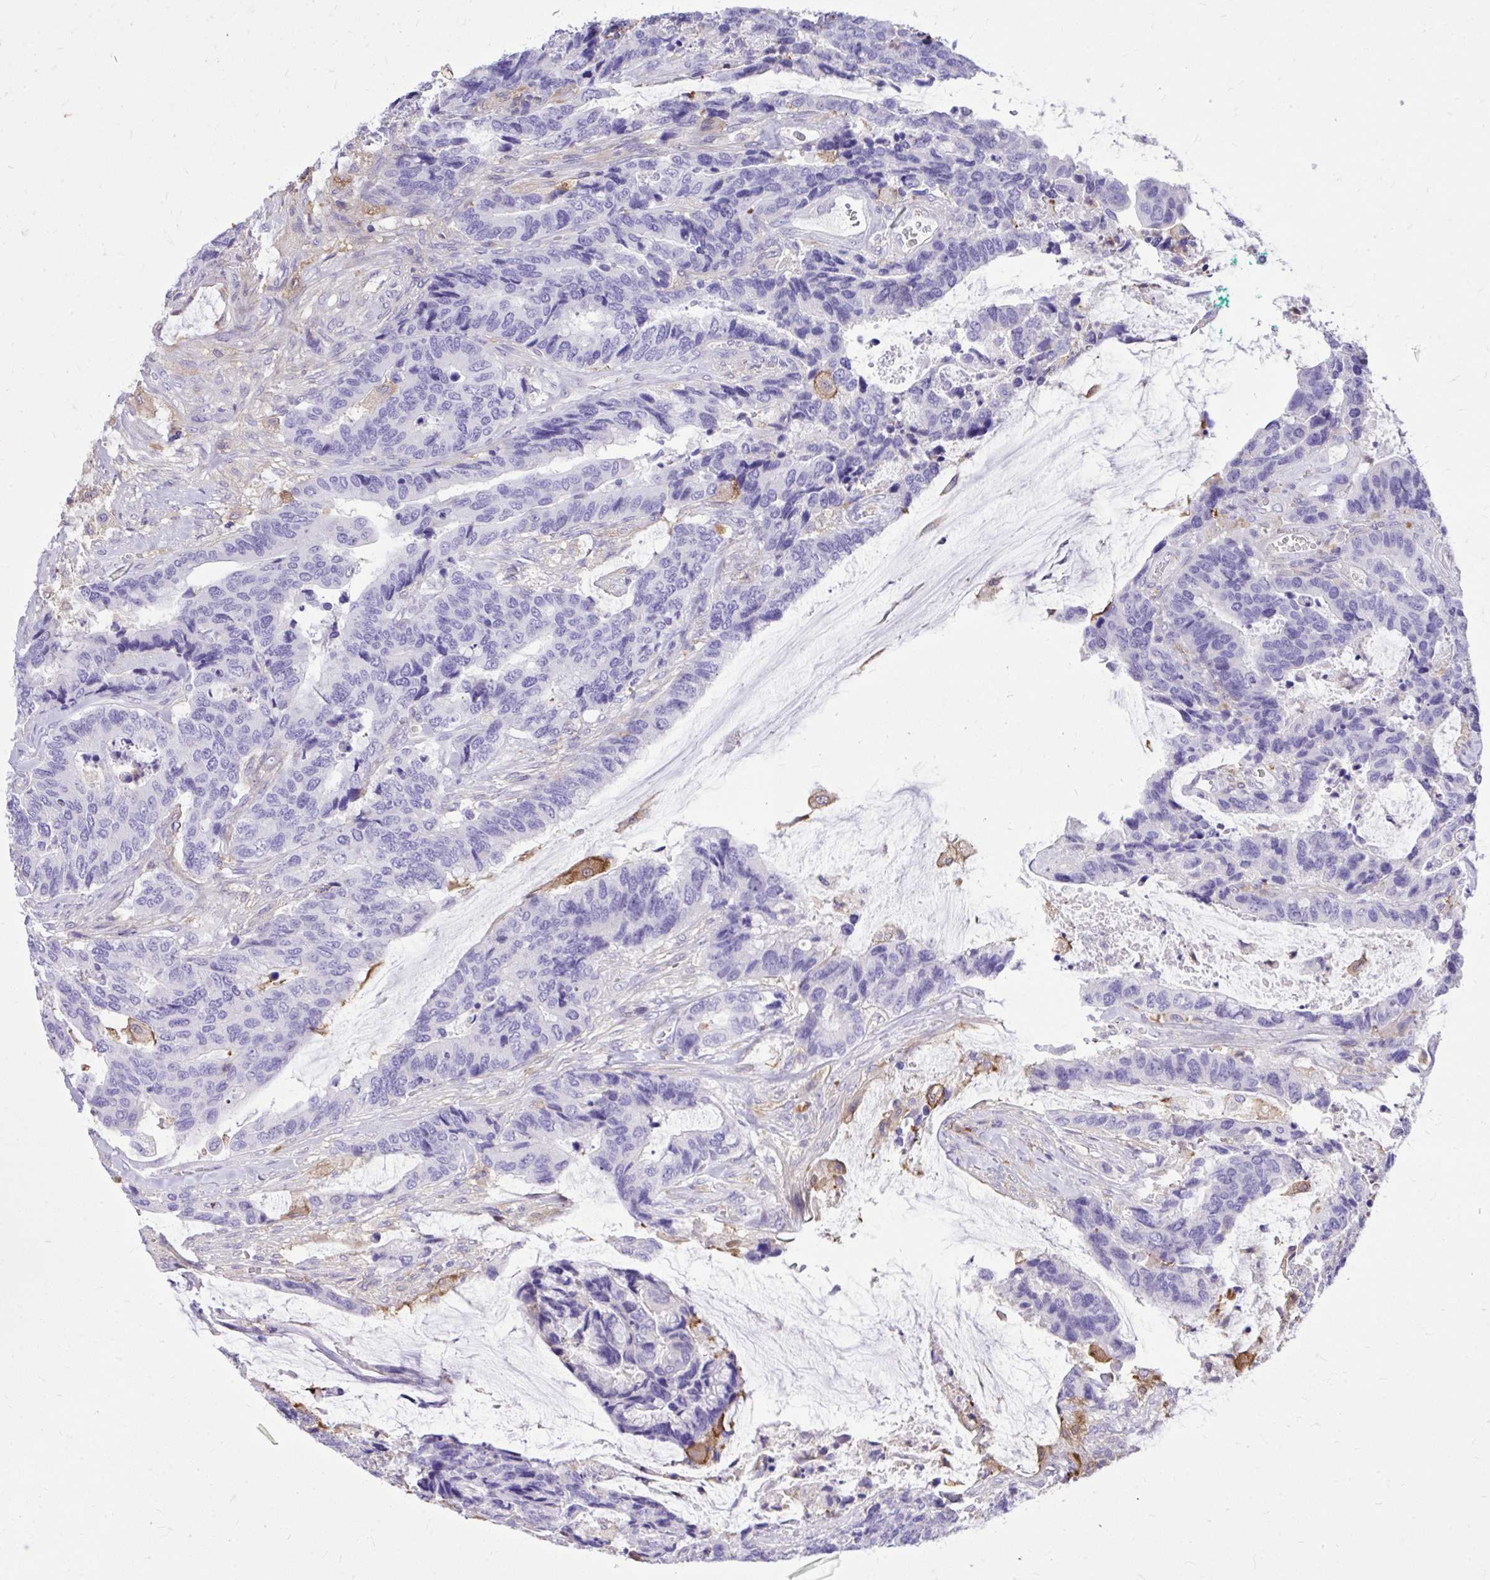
{"staining": {"intensity": "moderate", "quantity": "<25%", "location": "cytoplasmic/membranous"}, "tissue": "colorectal cancer", "cell_type": "Tumor cells", "image_type": "cancer", "snomed": [{"axis": "morphology", "description": "Adenocarcinoma, NOS"}, {"axis": "topography", "description": "Rectum"}], "caption": "Human colorectal cancer (adenocarcinoma) stained with a protein marker reveals moderate staining in tumor cells.", "gene": "TLR7", "patient": {"sex": "female", "age": 59}}